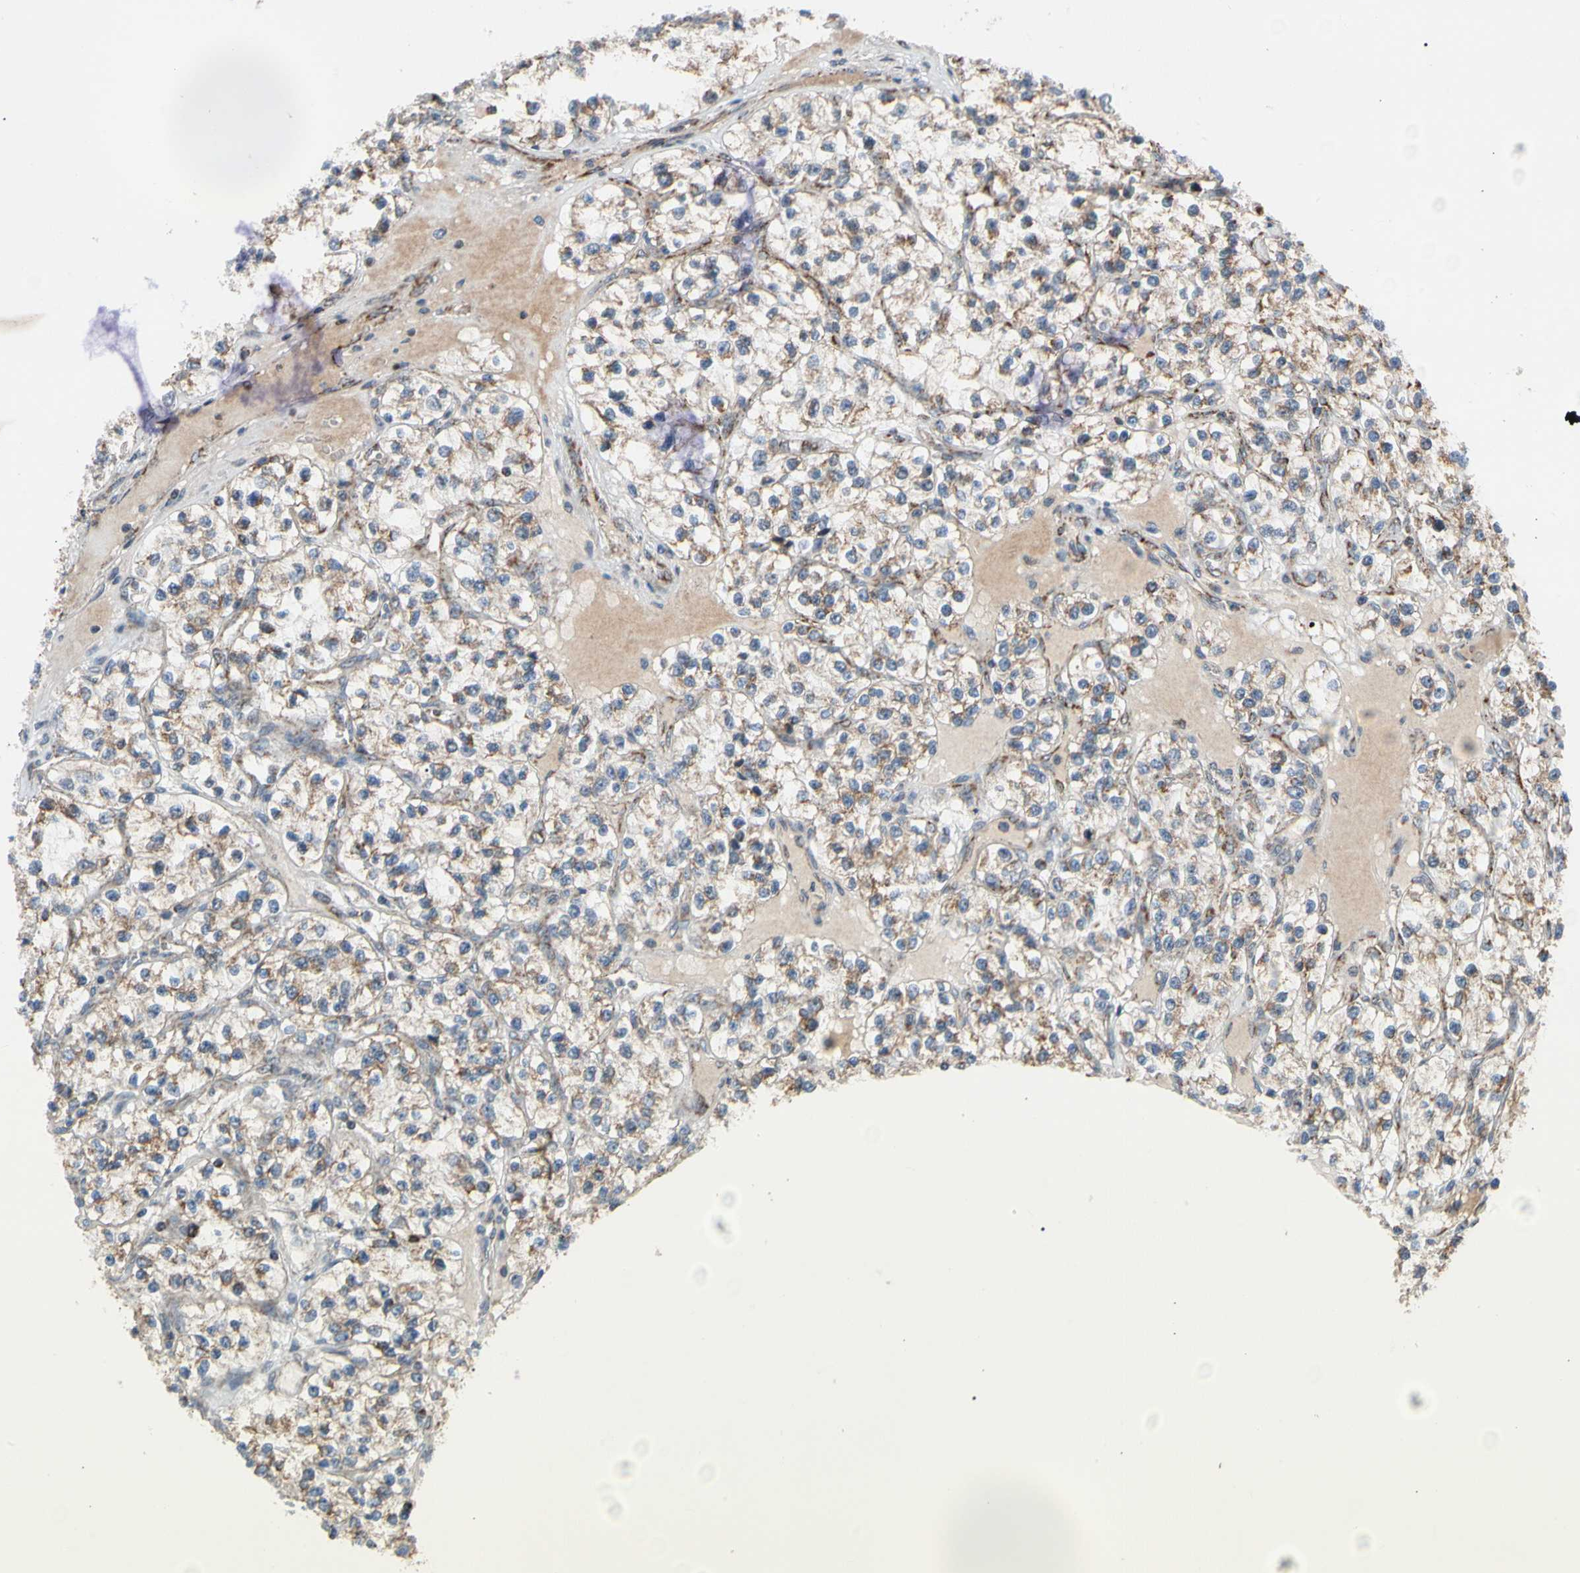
{"staining": {"intensity": "moderate", "quantity": "25%-75%", "location": "cytoplasmic/membranous"}, "tissue": "renal cancer", "cell_type": "Tumor cells", "image_type": "cancer", "snomed": [{"axis": "morphology", "description": "Adenocarcinoma, NOS"}, {"axis": "topography", "description": "Kidney"}], "caption": "An immunohistochemistry micrograph of tumor tissue is shown. Protein staining in brown labels moderate cytoplasmic/membranous positivity in renal cancer within tumor cells.", "gene": "KHDC4", "patient": {"sex": "female", "age": 57}}